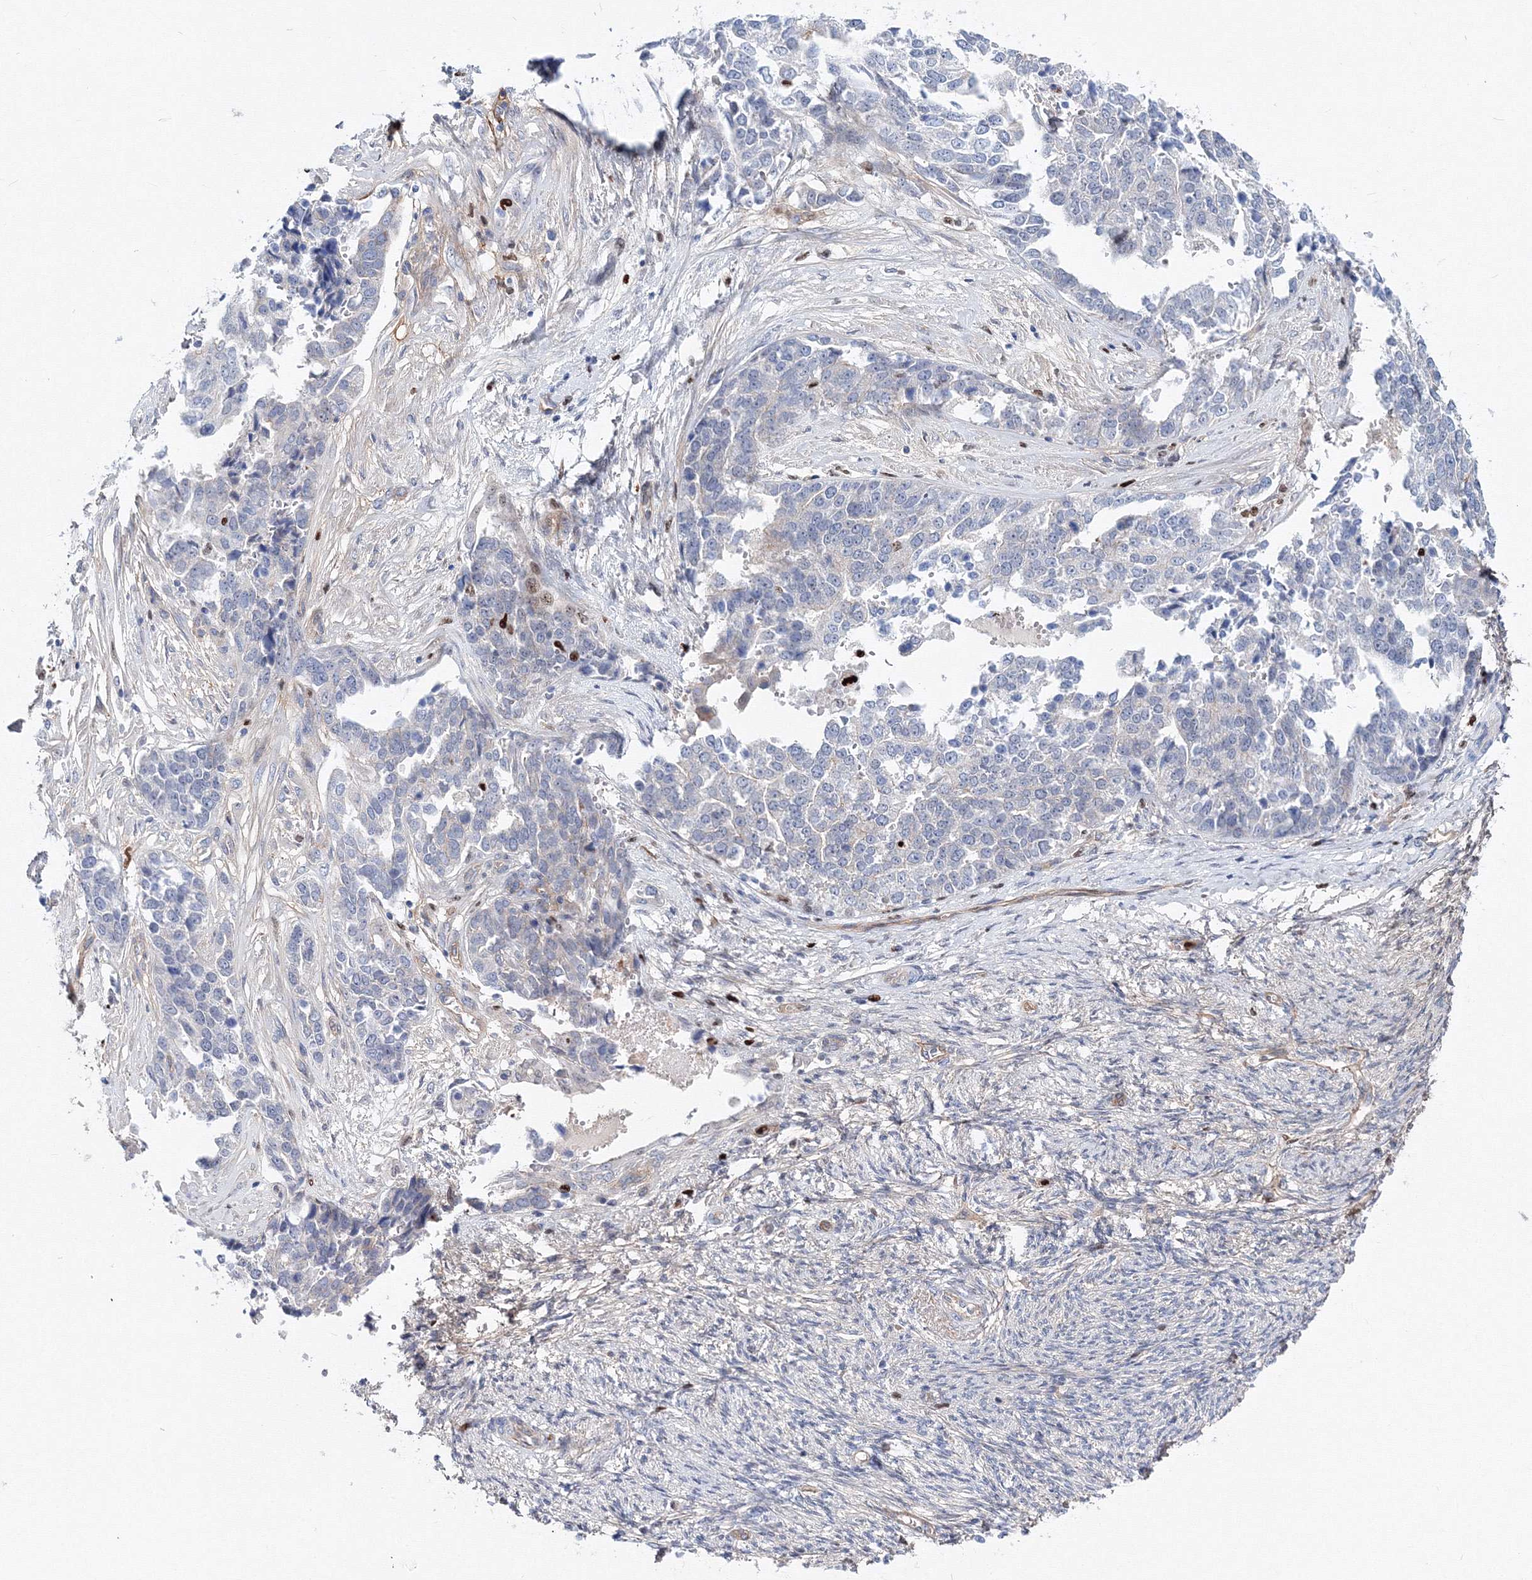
{"staining": {"intensity": "negative", "quantity": "none", "location": "none"}, "tissue": "ovarian cancer", "cell_type": "Tumor cells", "image_type": "cancer", "snomed": [{"axis": "morphology", "description": "Cystadenocarcinoma, serous, NOS"}, {"axis": "topography", "description": "Ovary"}], "caption": "High power microscopy micrograph of an IHC image of ovarian cancer, revealing no significant positivity in tumor cells.", "gene": "C11orf52", "patient": {"sex": "female", "age": 44}}